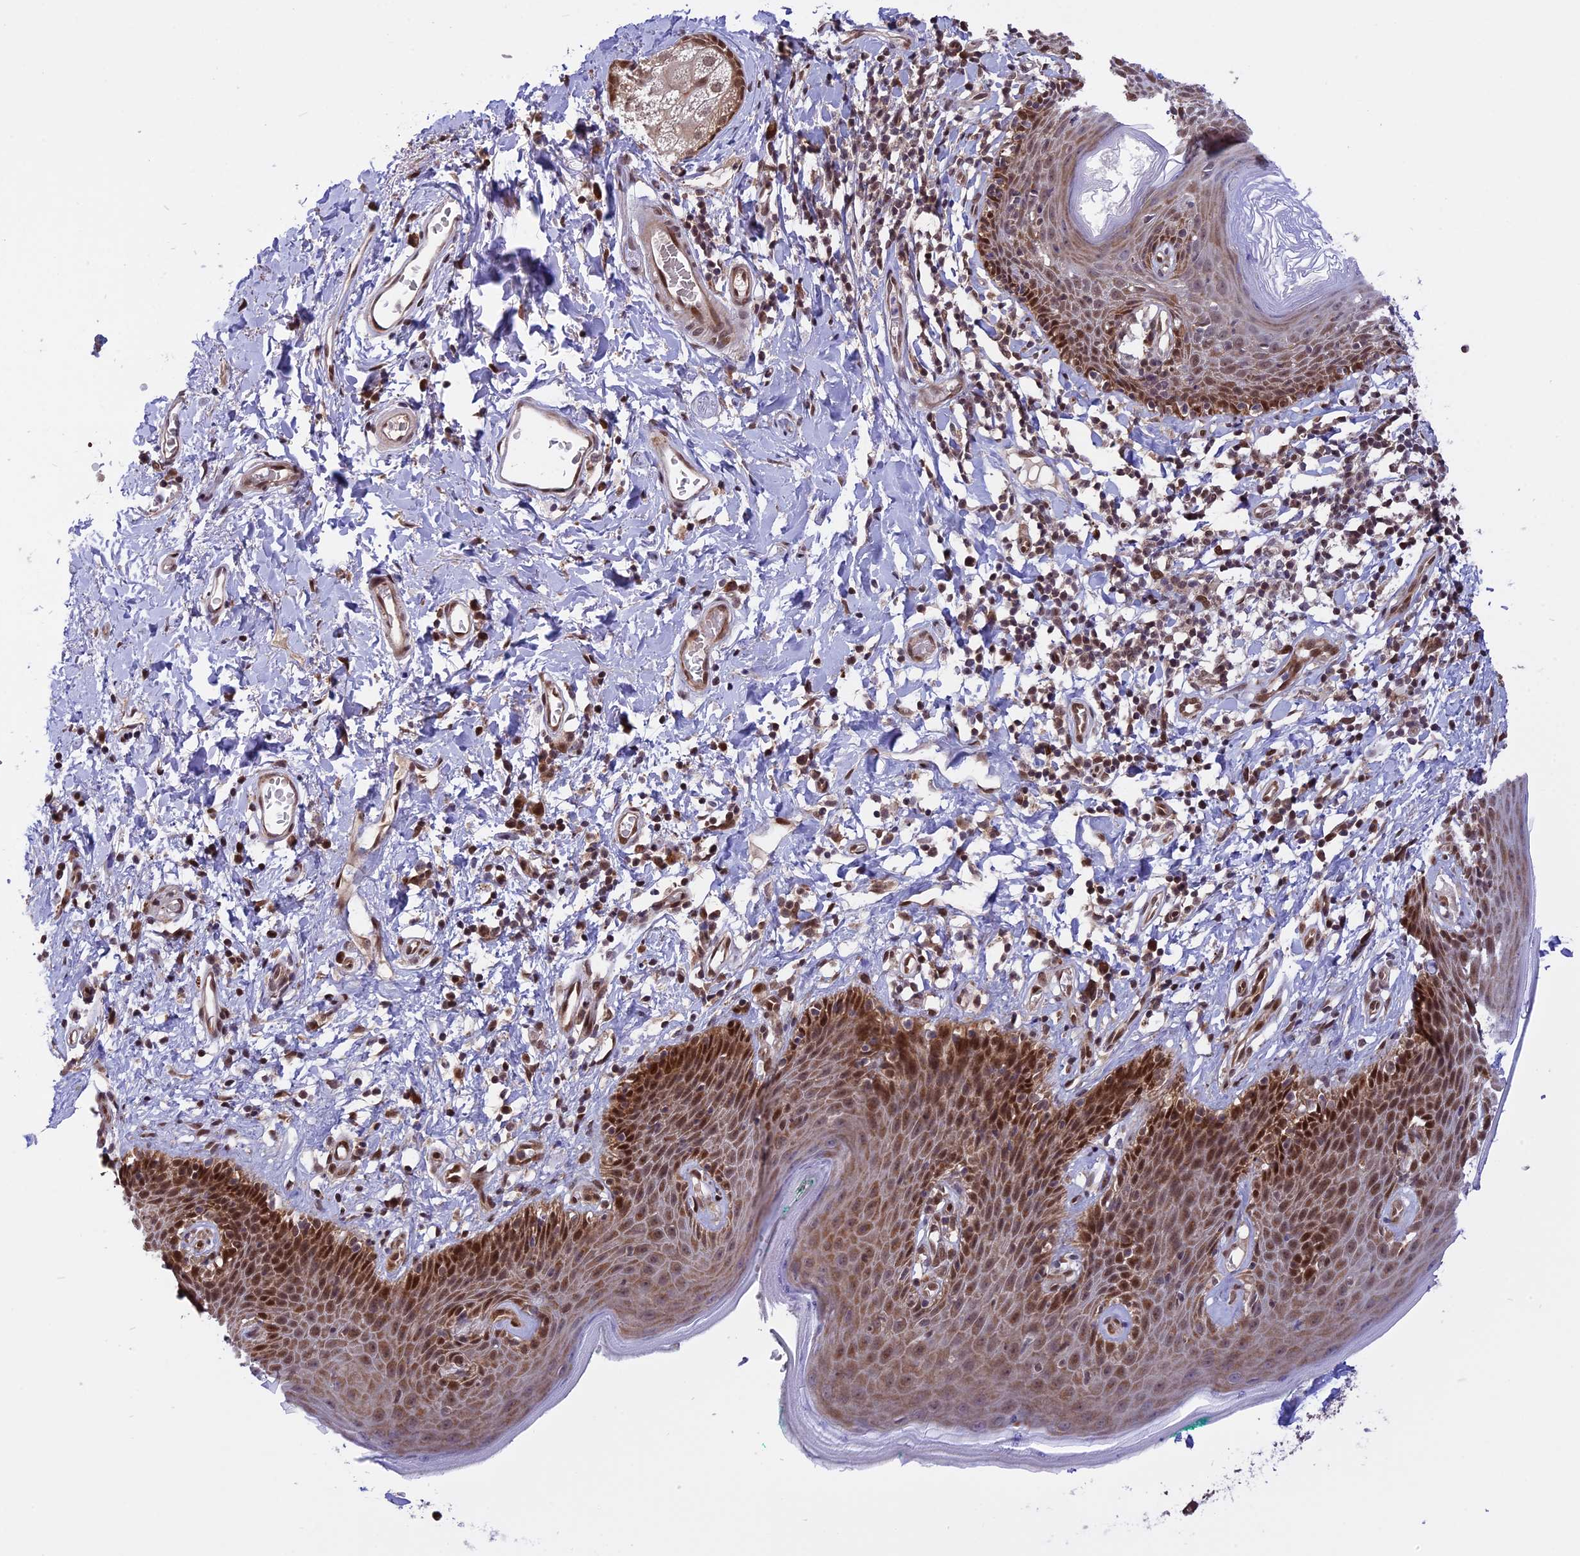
{"staining": {"intensity": "moderate", "quantity": ">75%", "location": "cytoplasmic/membranous,nuclear"}, "tissue": "skin", "cell_type": "Epidermal cells", "image_type": "normal", "snomed": [{"axis": "morphology", "description": "Normal tissue, NOS"}, {"axis": "topography", "description": "Vulva"}], "caption": "This is a photomicrograph of IHC staining of unremarkable skin, which shows moderate expression in the cytoplasmic/membranous,nuclear of epidermal cells.", "gene": "ZNF428", "patient": {"sex": "female", "age": 66}}